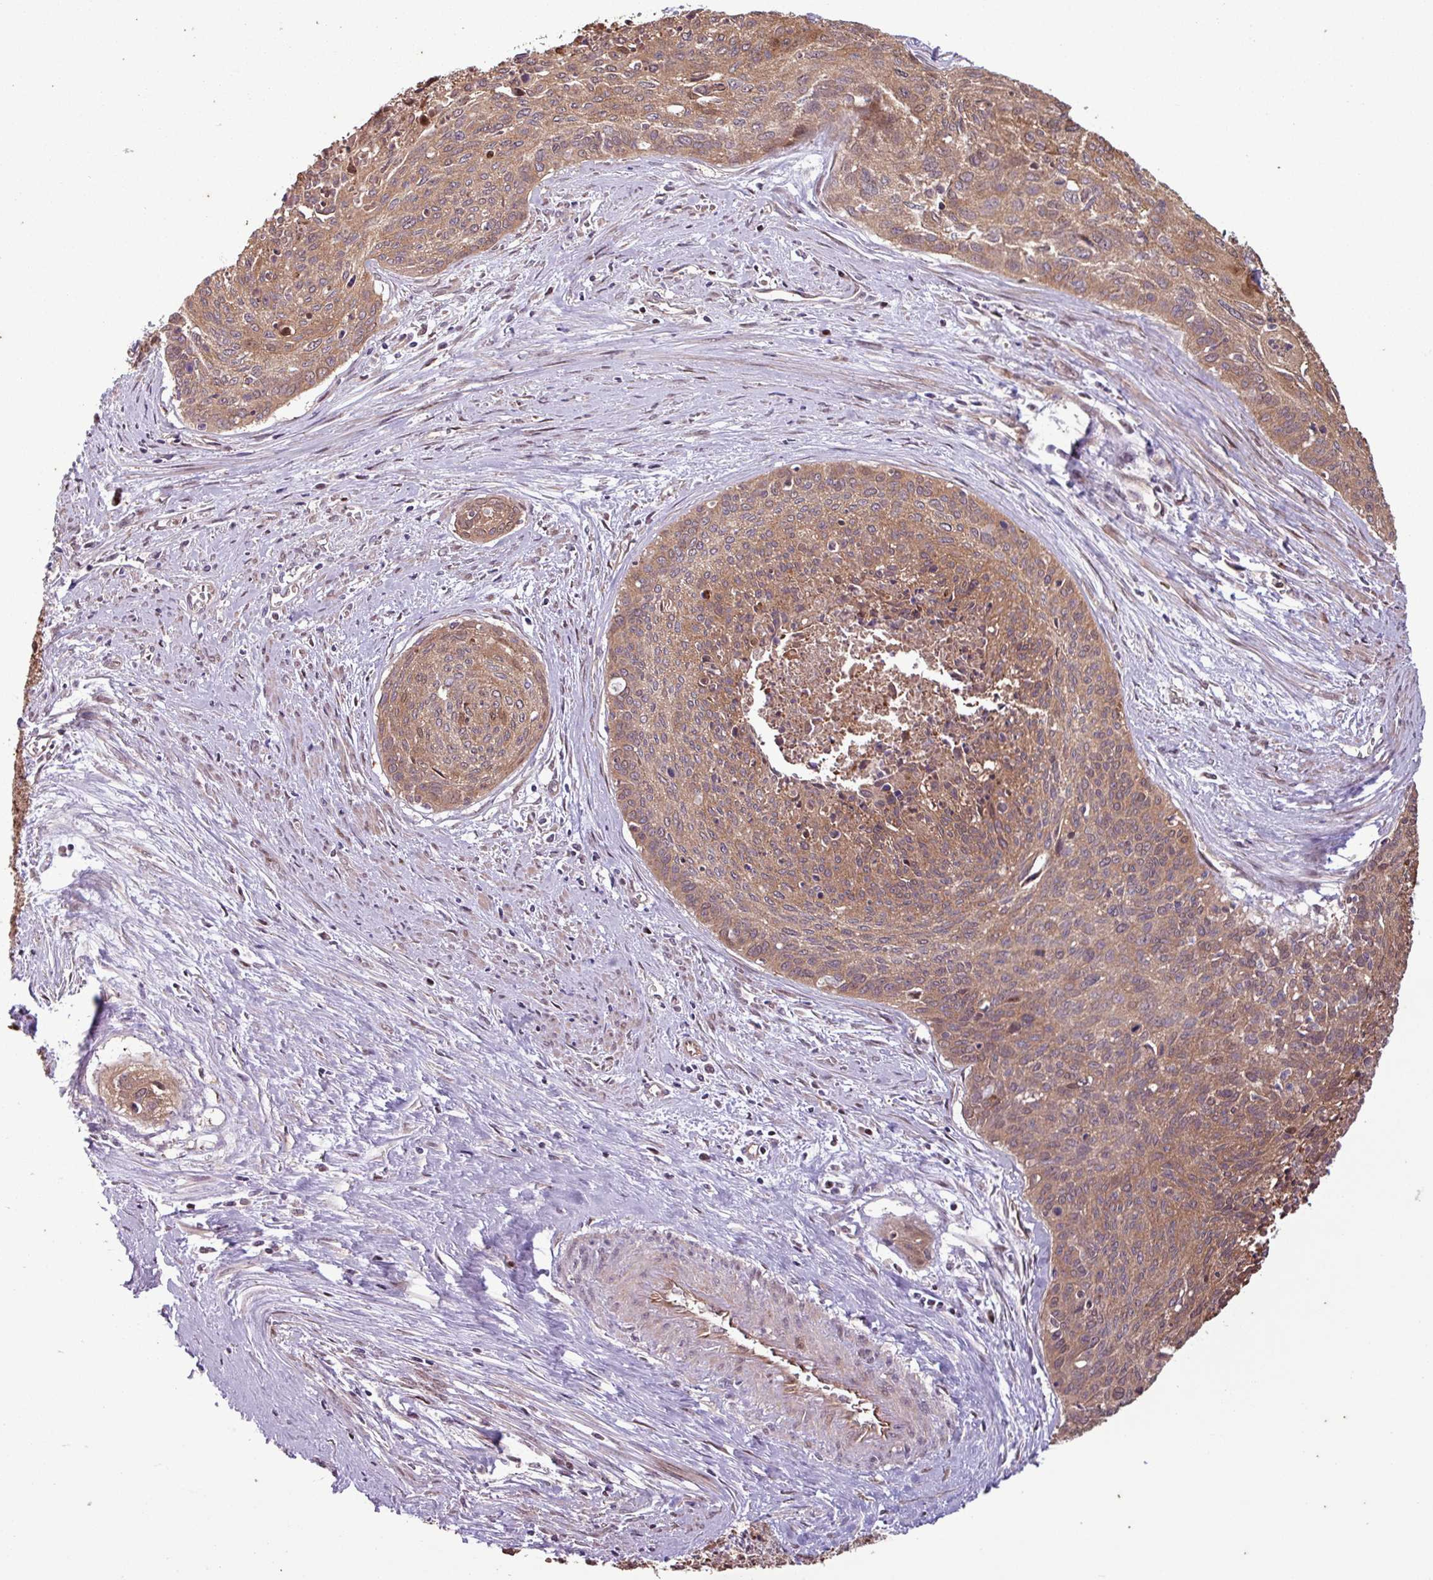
{"staining": {"intensity": "moderate", "quantity": ">75%", "location": "cytoplasmic/membranous,nuclear"}, "tissue": "cervical cancer", "cell_type": "Tumor cells", "image_type": "cancer", "snomed": [{"axis": "morphology", "description": "Squamous cell carcinoma, NOS"}, {"axis": "topography", "description": "Cervix"}], "caption": "An IHC image of neoplastic tissue is shown. Protein staining in brown shows moderate cytoplasmic/membranous and nuclear positivity in cervical cancer within tumor cells.", "gene": "PDPR", "patient": {"sex": "female", "age": 55}}